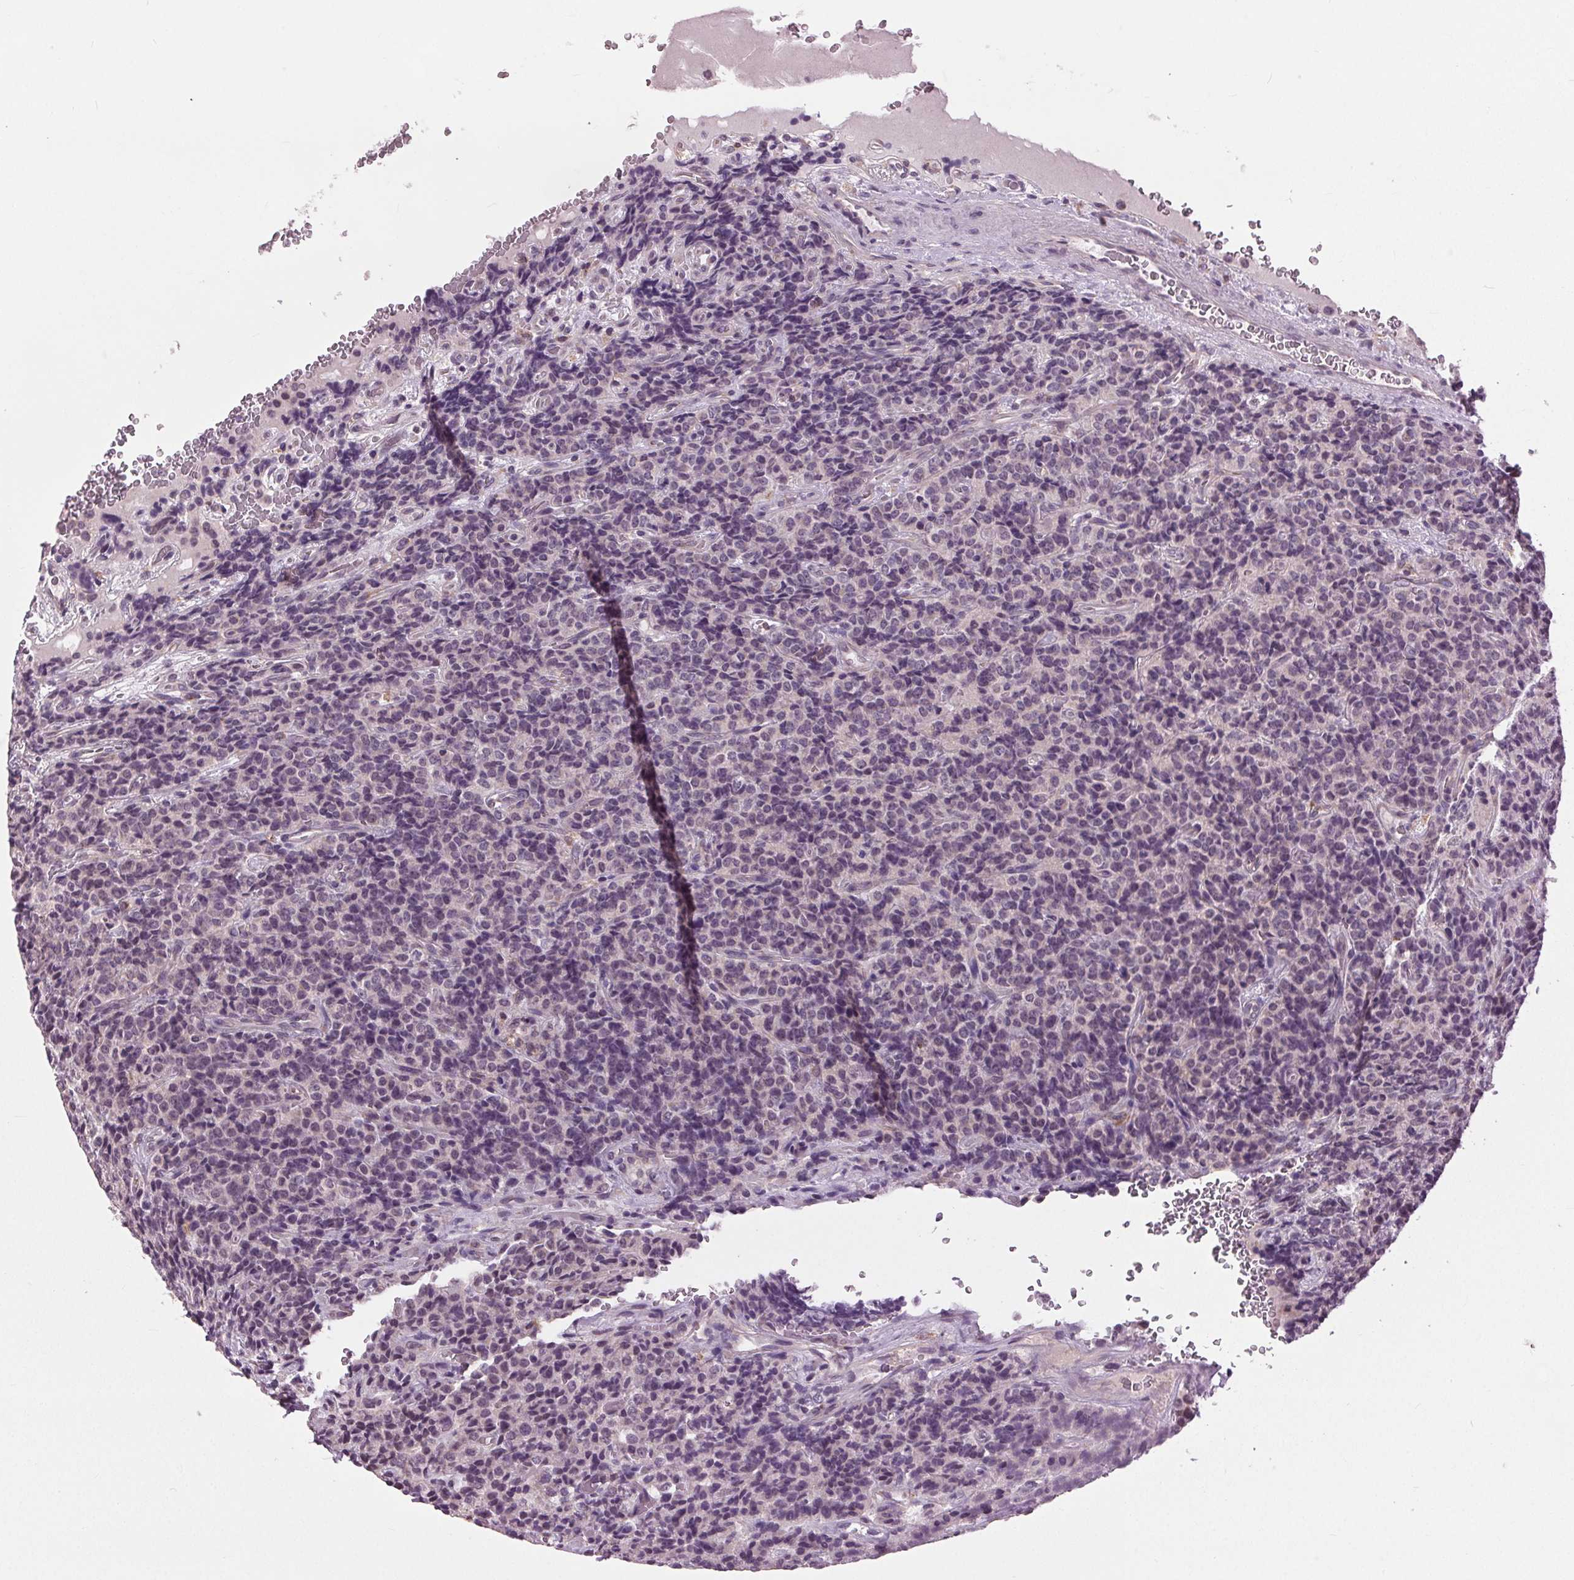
{"staining": {"intensity": "negative", "quantity": "none", "location": "none"}, "tissue": "carcinoid", "cell_type": "Tumor cells", "image_type": "cancer", "snomed": [{"axis": "morphology", "description": "Carcinoid, malignant, NOS"}, {"axis": "topography", "description": "Pancreas"}], "caption": "There is no significant expression in tumor cells of malignant carcinoid.", "gene": "BSDC1", "patient": {"sex": "male", "age": 36}}